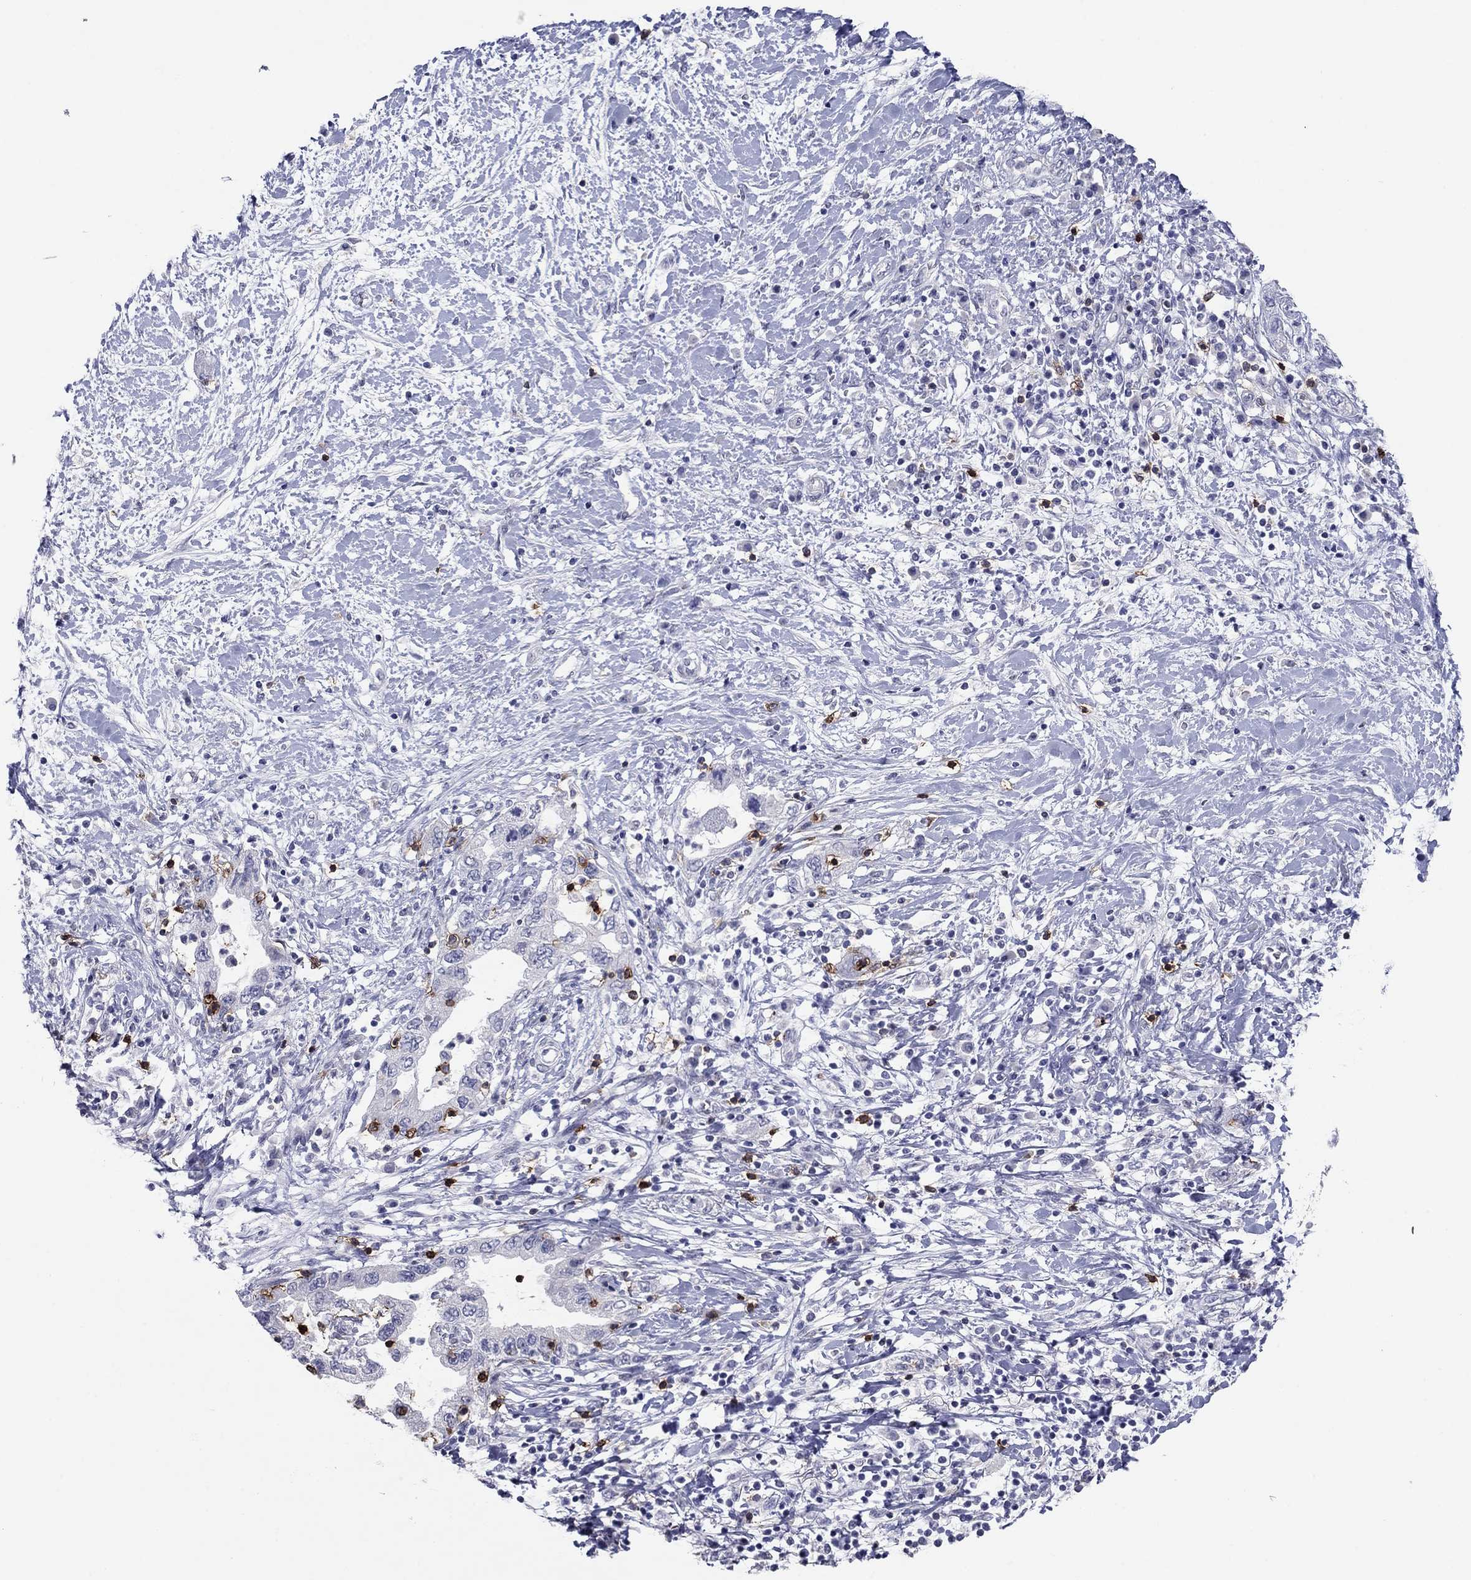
{"staining": {"intensity": "negative", "quantity": "none", "location": "none"}, "tissue": "pancreatic cancer", "cell_type": "Tumor cells", "image_type": "cancer", "snomed": [{"axis": "morphology", "description": "Adenocarcinoma, NOS"}, {"axis": "topography", "description": "Pancreas"}], "caption": "Immunohistochemistry histopathology image of neoplastic tissue: pancreatic cancer (adenocarcinoma) stained with DAB (3,3'-diaminobenzidine) demonstrates no significant protein staining in tumor cells. (Brightfield microscopy of DAB IHC at high magnification).", "gene": "ITGAE", "patient": {"sex": "female", "age": 73}}